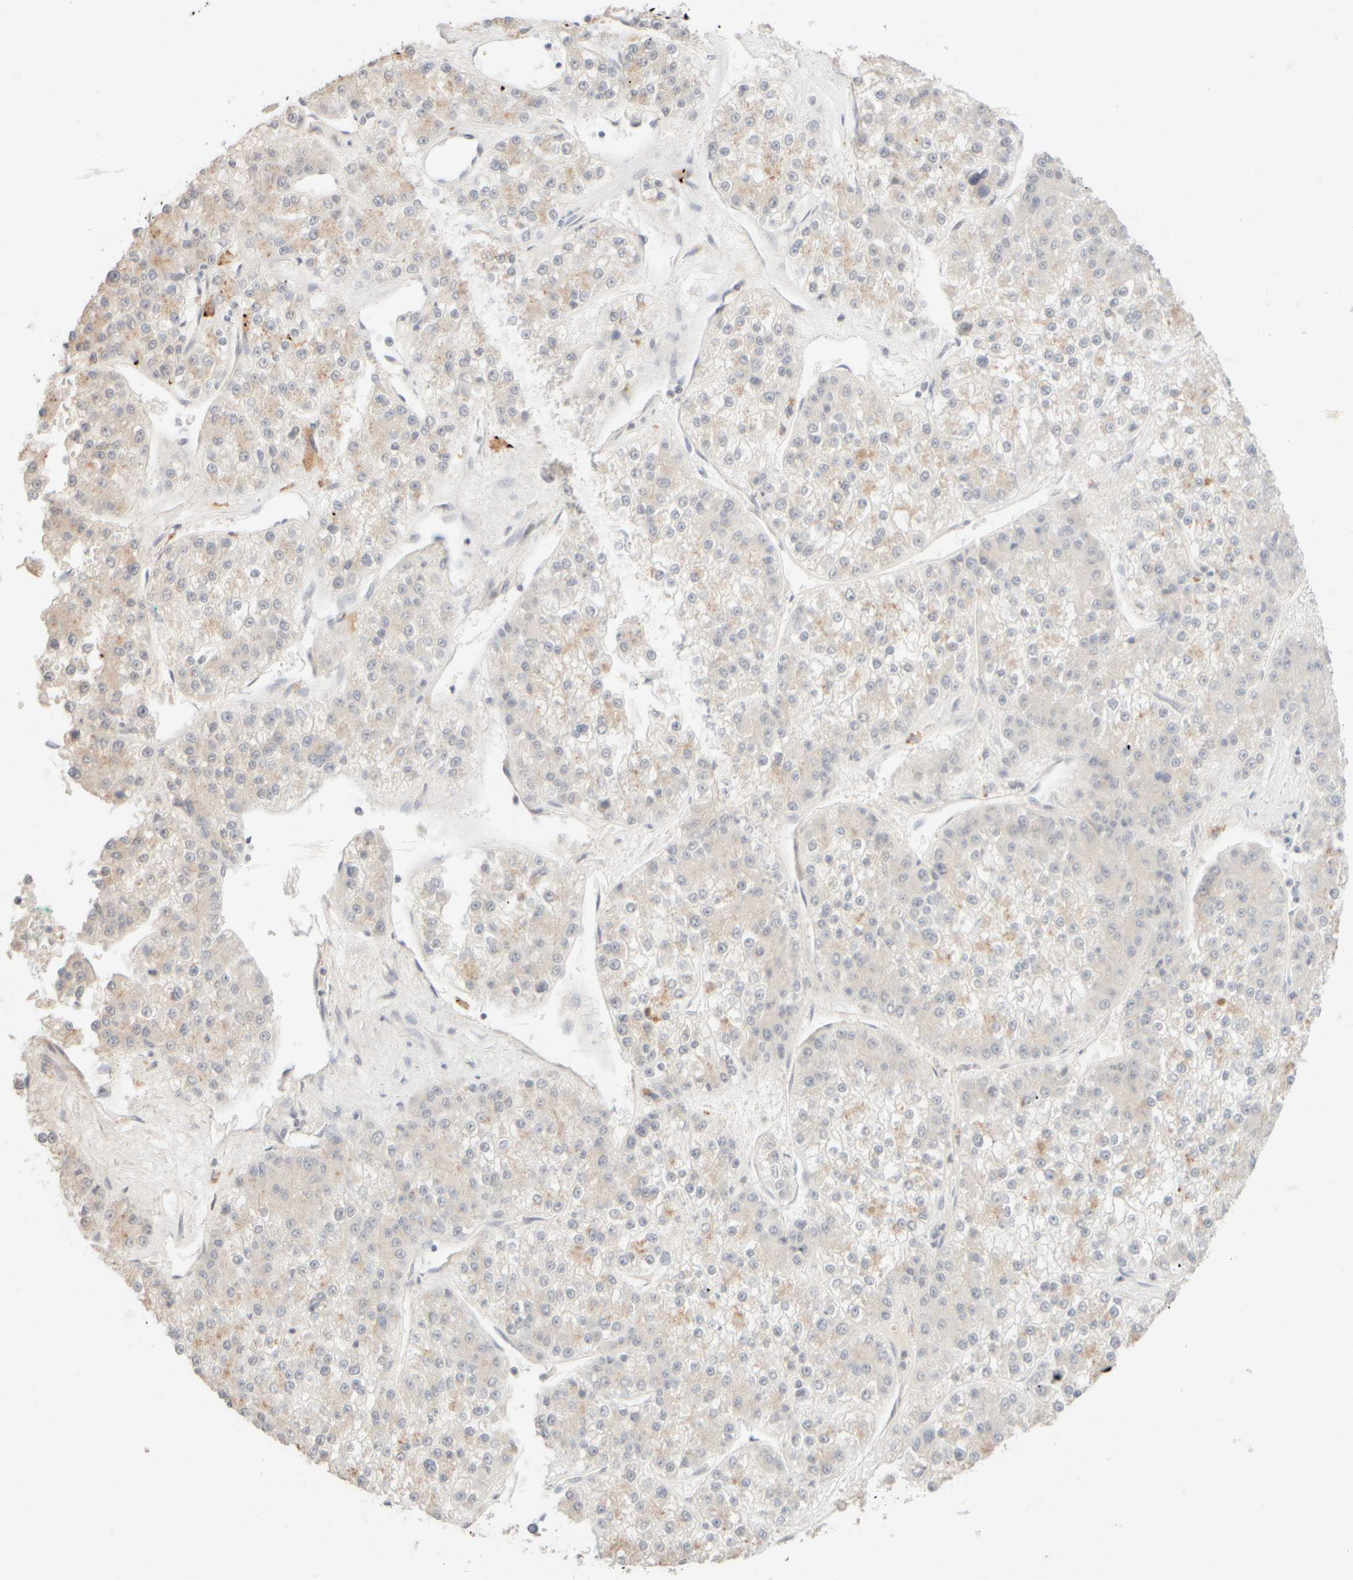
{"staining": {"intensity": "negative", "quantity": "none", "location": "none"}, "tissue": "liver cancer", "cell_type": "Tumor cells", "image_type": "cancer", "snomed": [{"axis": "morphology", "description": "Carcinoma, Hepatocellular, NOS"}, {"axis": "topography", "description": "Liver"}], "caption": "DAB (3,3'-diaminobenzidine) immunohistochemical staining of liver cancer (hepatocellular carcinoma) shows no significant positivity in tumor cells.", "gene": "SNTB1", "patient": {"sex": "female", "age": 73}}